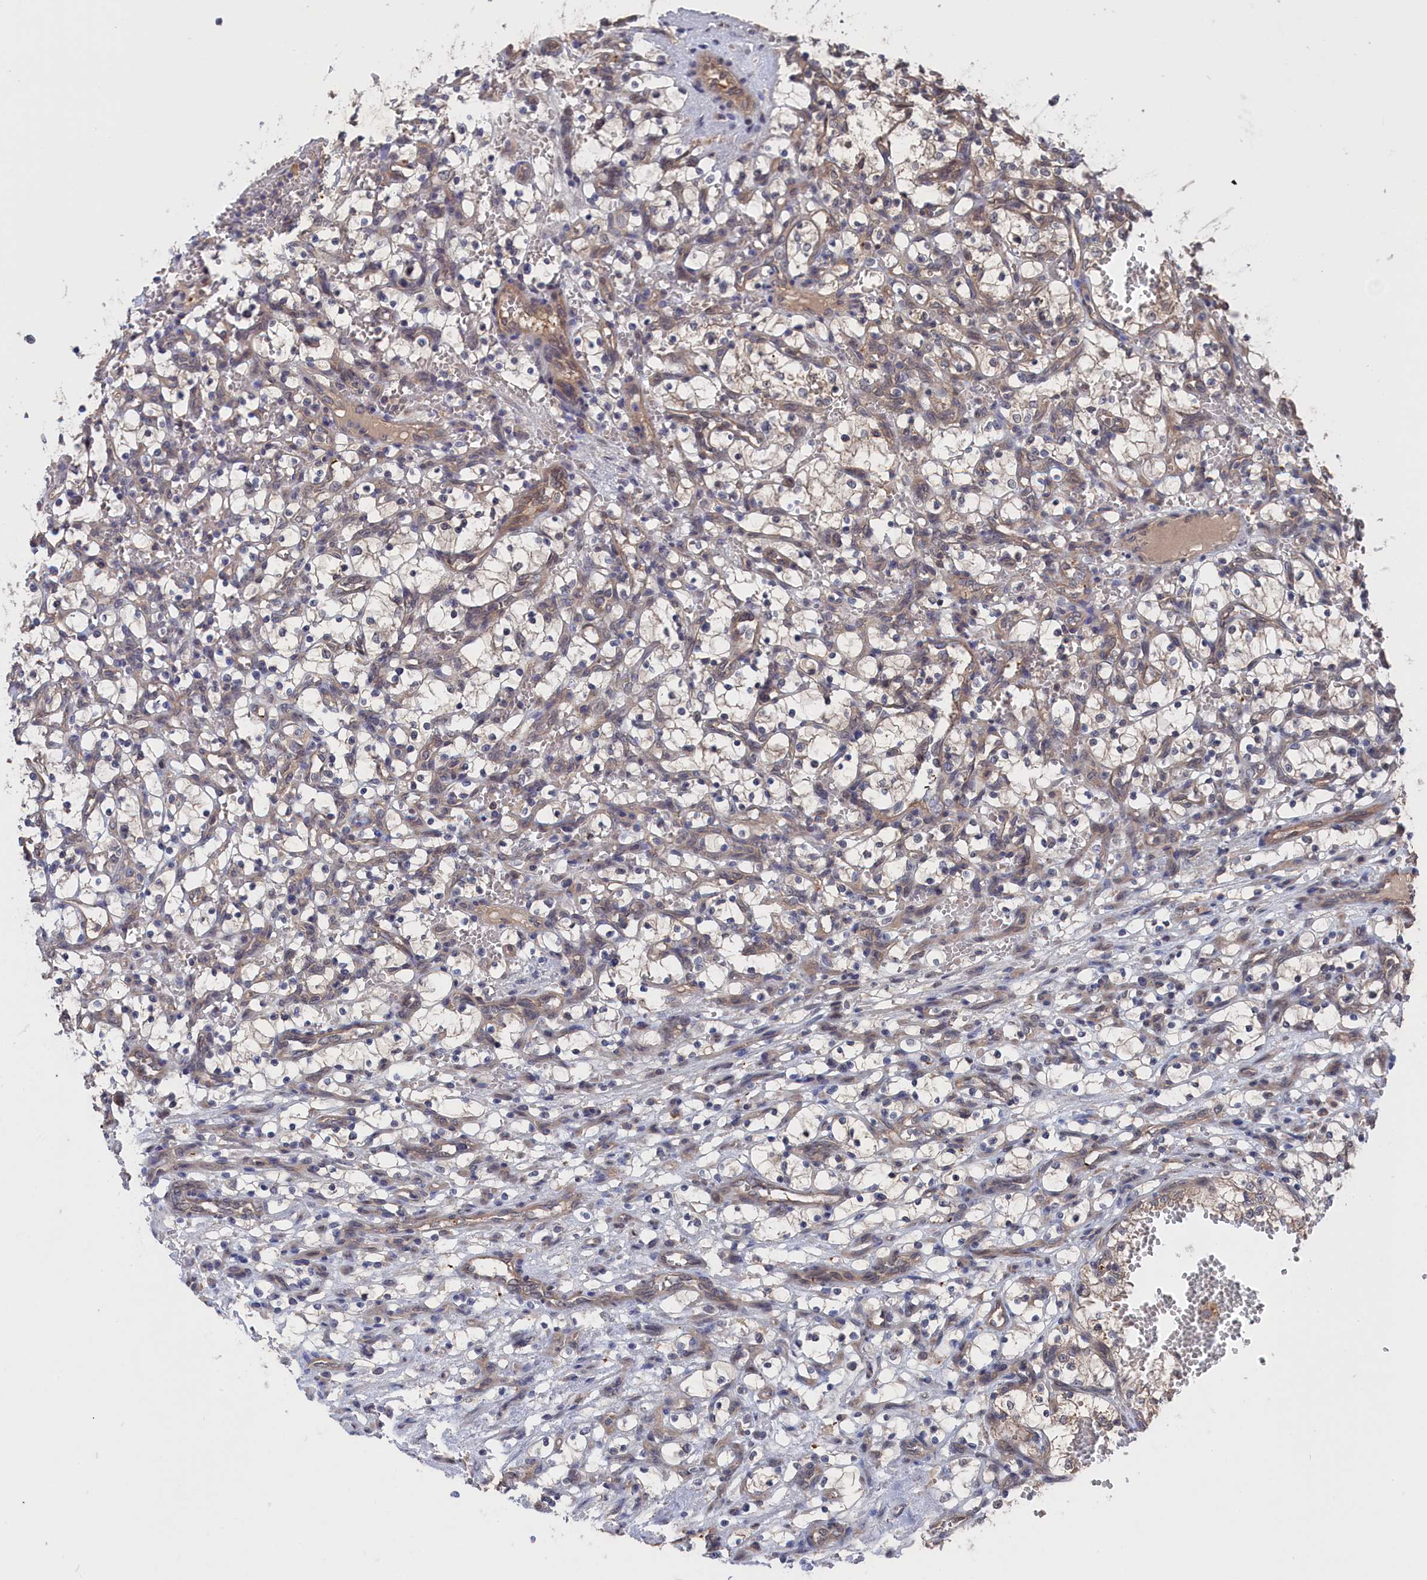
{"staining": {"intensity": "negative", "quantity": "none", "location": "none"}, "tissue": "renal cancer", "cell_type": "Tumor cells", "image_type": "cancer", "snomed": [{"axis": "morphology", "description": "Adenocarcinoma, NOS"}, {"axis": "topography", "description": "Kidney"}], "caption": "High magnification brightfield microscopy of adenocarcinoma (renal) stained with DAB (brown) and counterstained with hematoxylin (blue): tumor cells show no significant staining.", "gene": "NUTF2", "patient": {"sex": "female", "age": 69}}